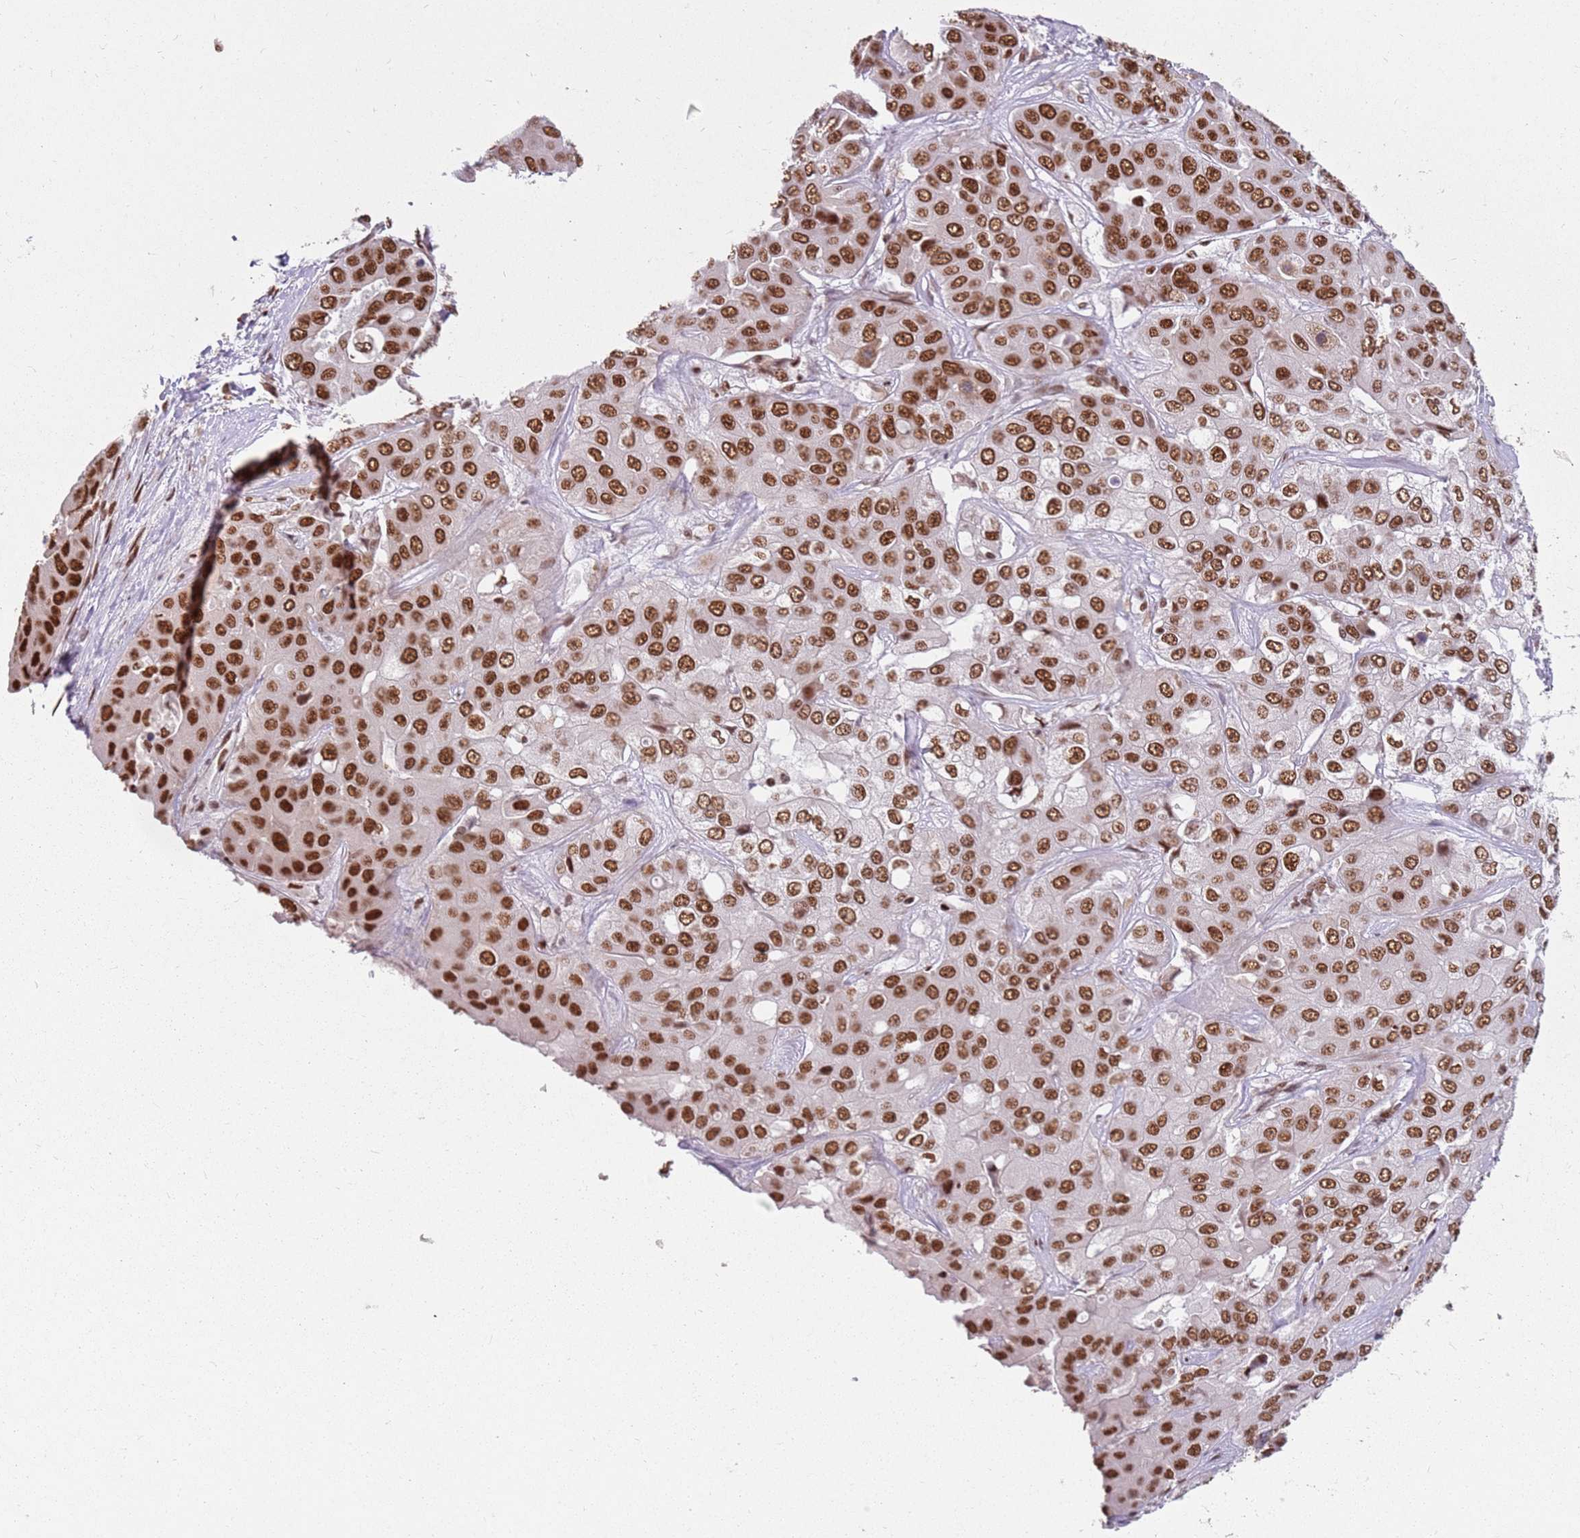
{"staining": {"intensity": "strong", "quantity": ">75%", "location": "nuclear"}, "tissue": "liver cancer", "cell_type": "Tumor cells", "image_type": "cancer", "snomed": [{"axis": "morphology", "description": "Cholangiocarcinoma"}, {"axis": "topography", "description": "Liver"}], "caption": "Human cholangiocarcinoma (liver) stained with a protein marker demonstrates strong staining in tumor cells.", "gene": "TENT4A", "patient": {"sex": "female", "age": 52}}